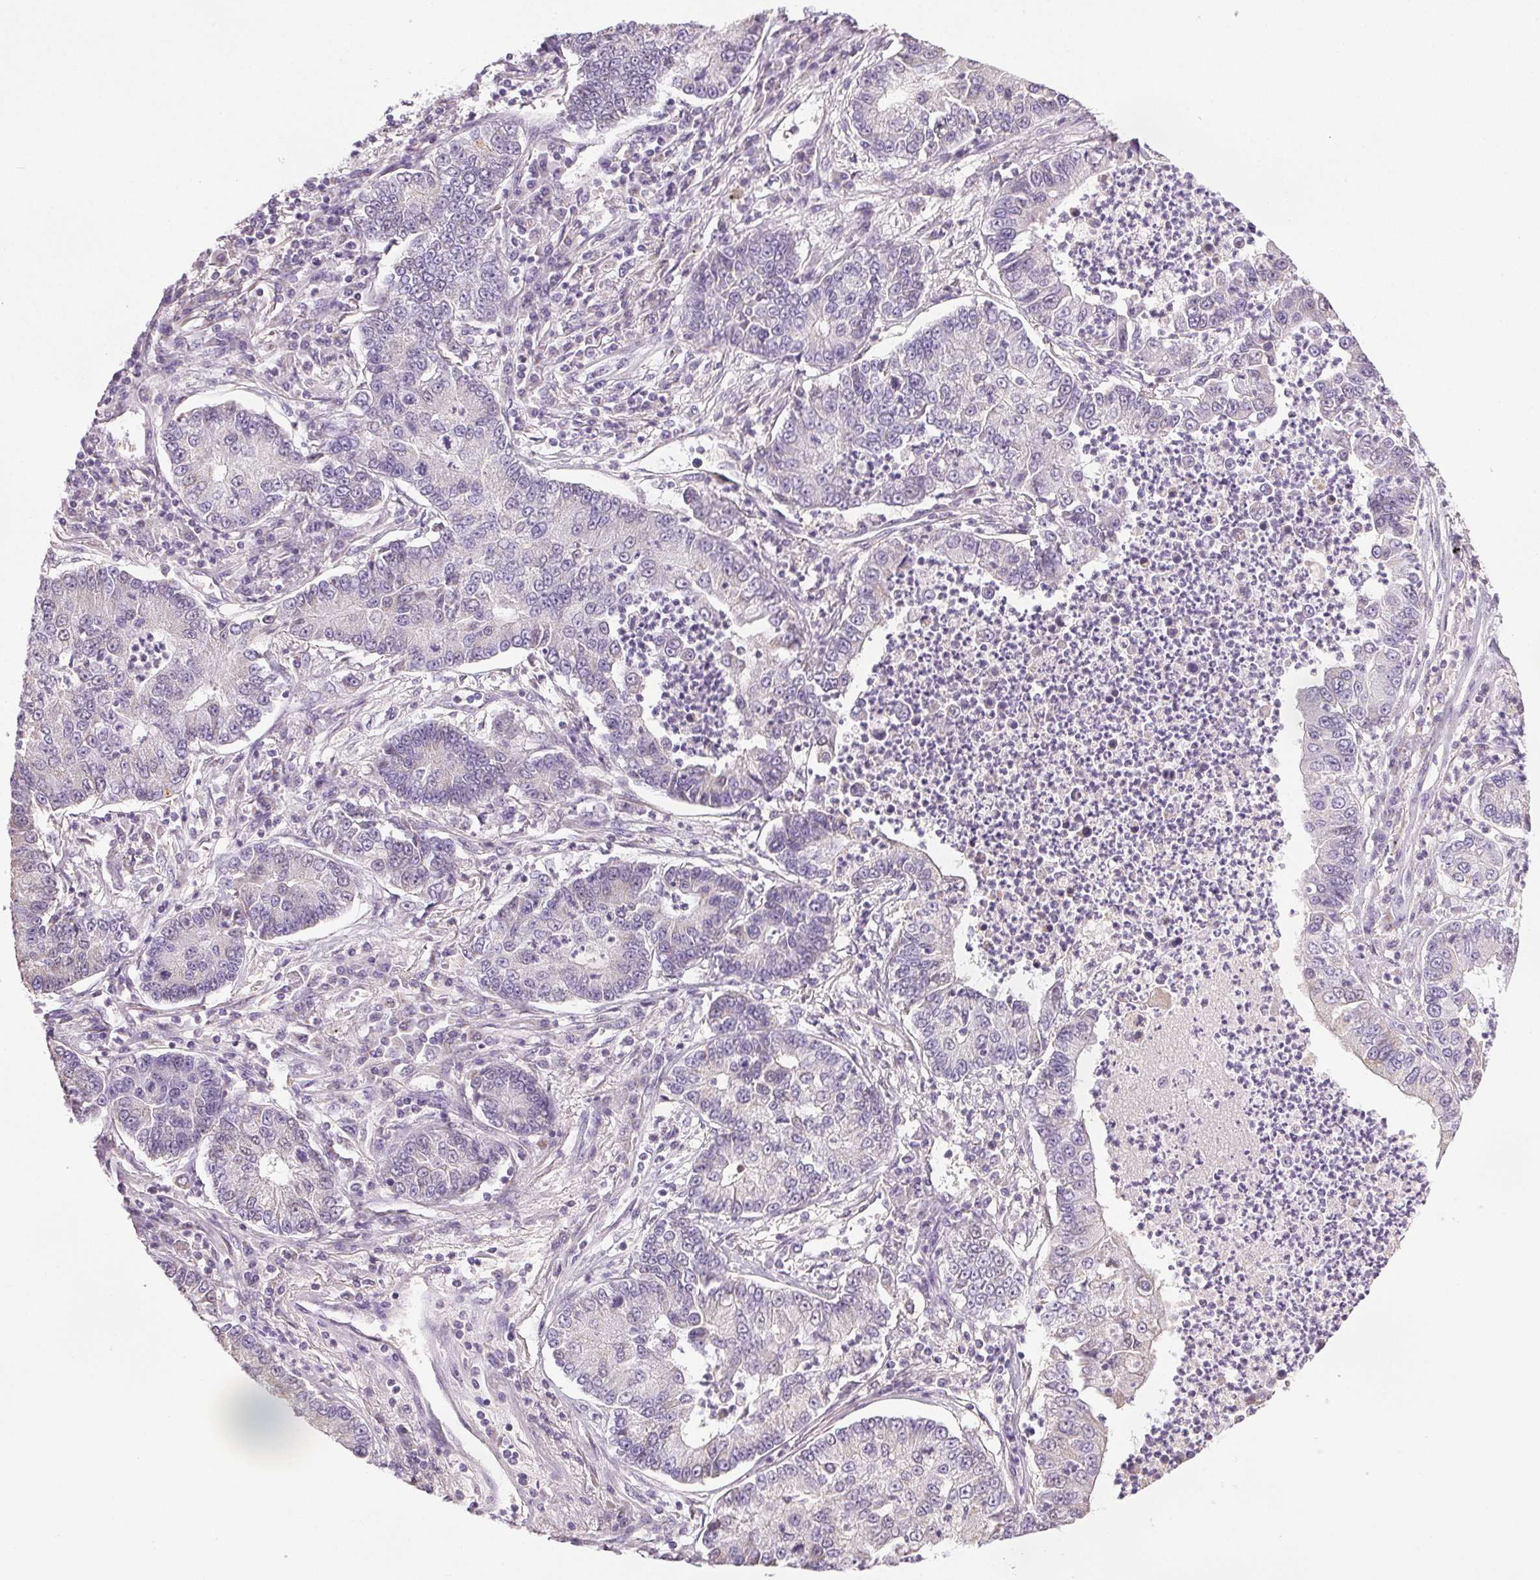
{"staining": {"intensity": "negative", "quantity": "none", "location": "none"}, "tissue": "lung cancer", "cell_type": "Tumor cells", "image_type": "cancer", "snomed": [{"axis": "morphology", "description": "Adenocarcinoma, NOS"}, {"axis": "topography", "description": "Lung"}], "caption": "Tumor cells are negative for brown protein staining in lung cancer (adenocarcinoma).", "gene": "COL7A1", "patient": {"sex": "female", "age": 57}}